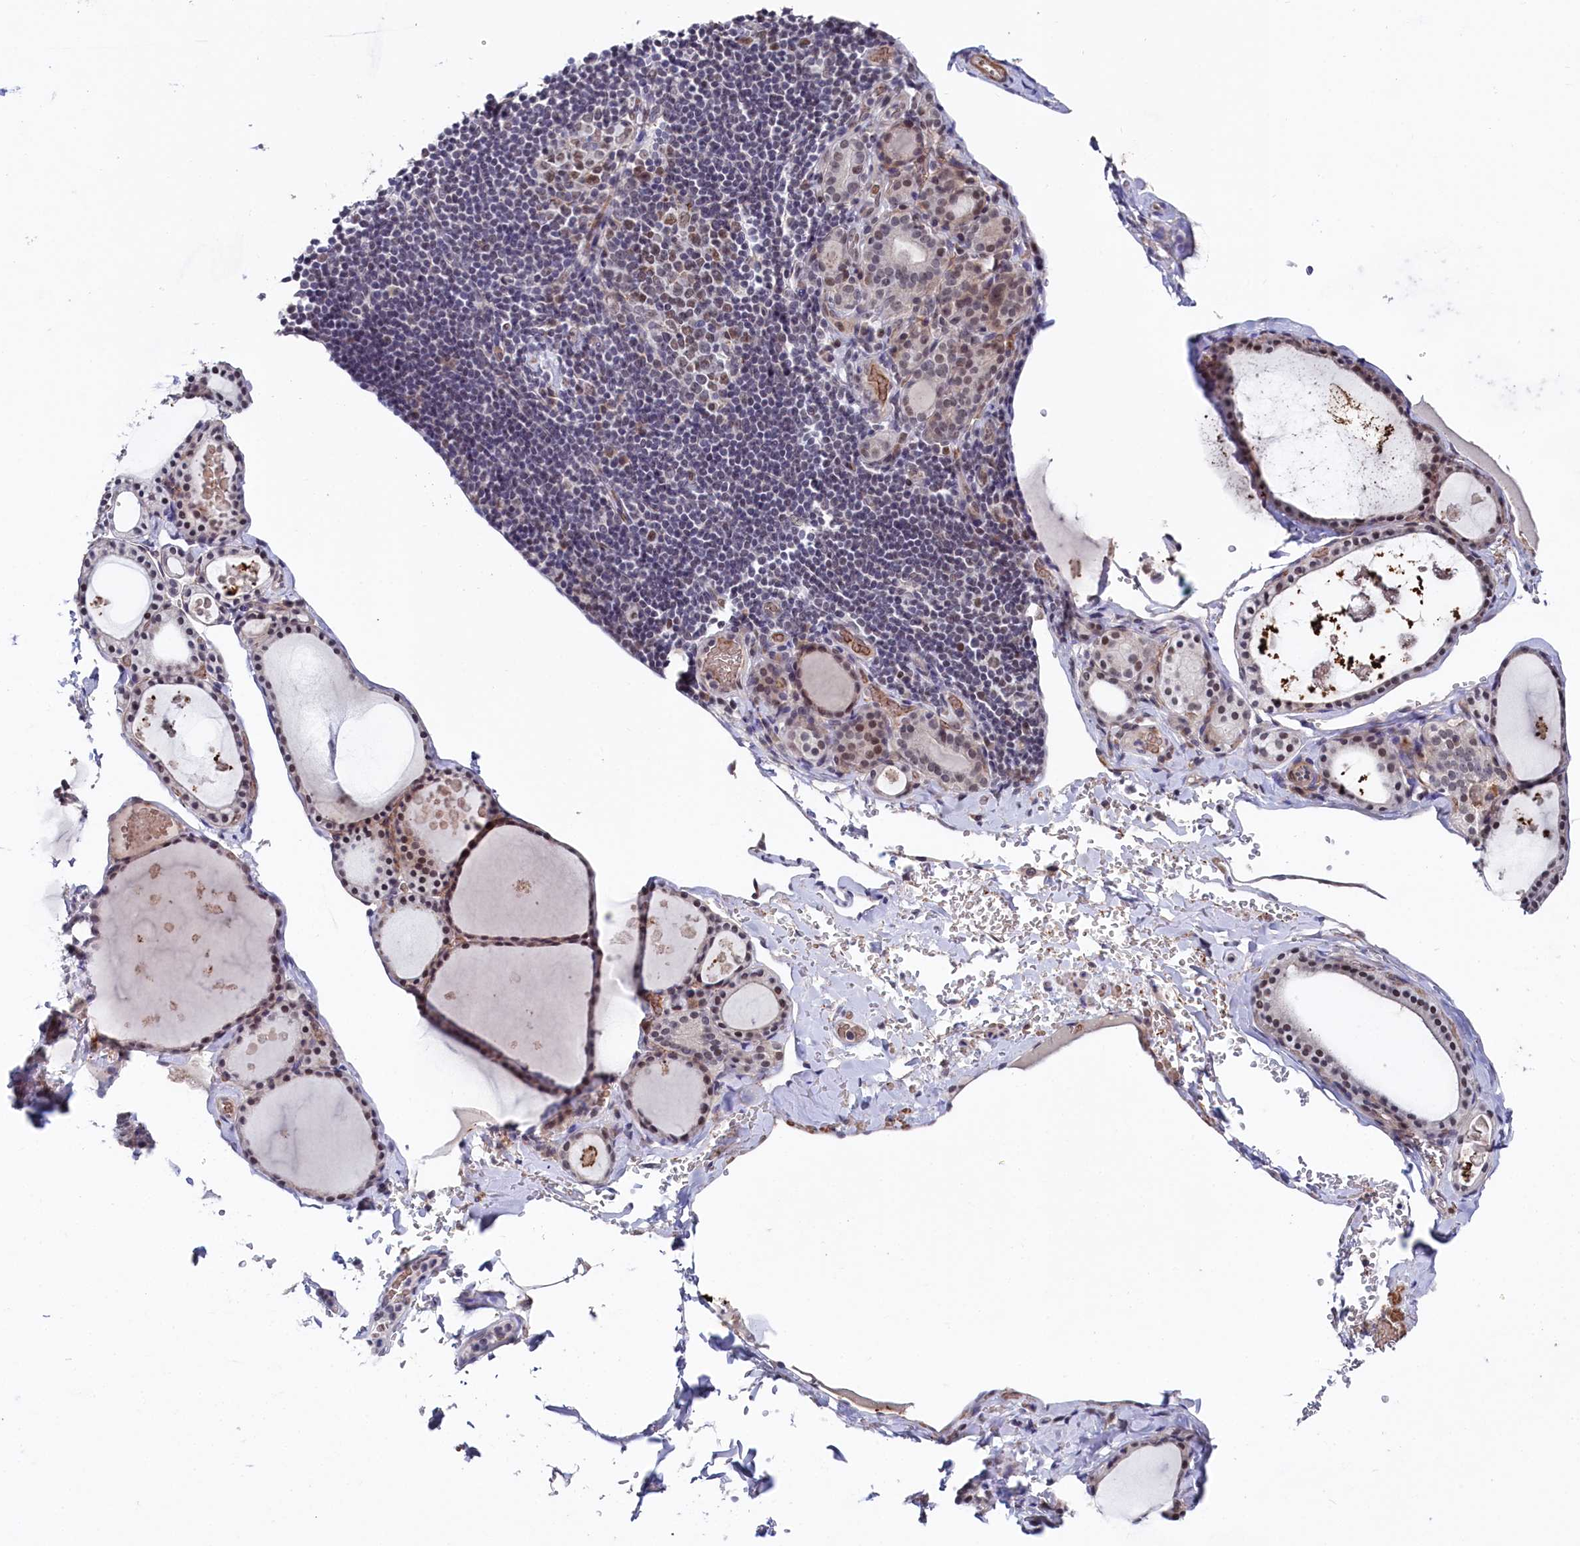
{"staining": {"intensity": "weak", "quantity": "25%-75%", "location": "nuclear"}, "tissue": "thyroid gland", "cell_type": "Glandular cells", "image_type": "normal", "snomed": [{"axis": "morphology", "description": "Normal tissue, NOS"}, {"axis": "topography", "description": "Thyroid gland"}], "caption": "The micrograph reveals a brown stain indicating the presence of a protein in the nuclear of glandular cells in thyroid gland.", "gene": "TIGD4", "patient": {"sex": "male", "age": 56}}